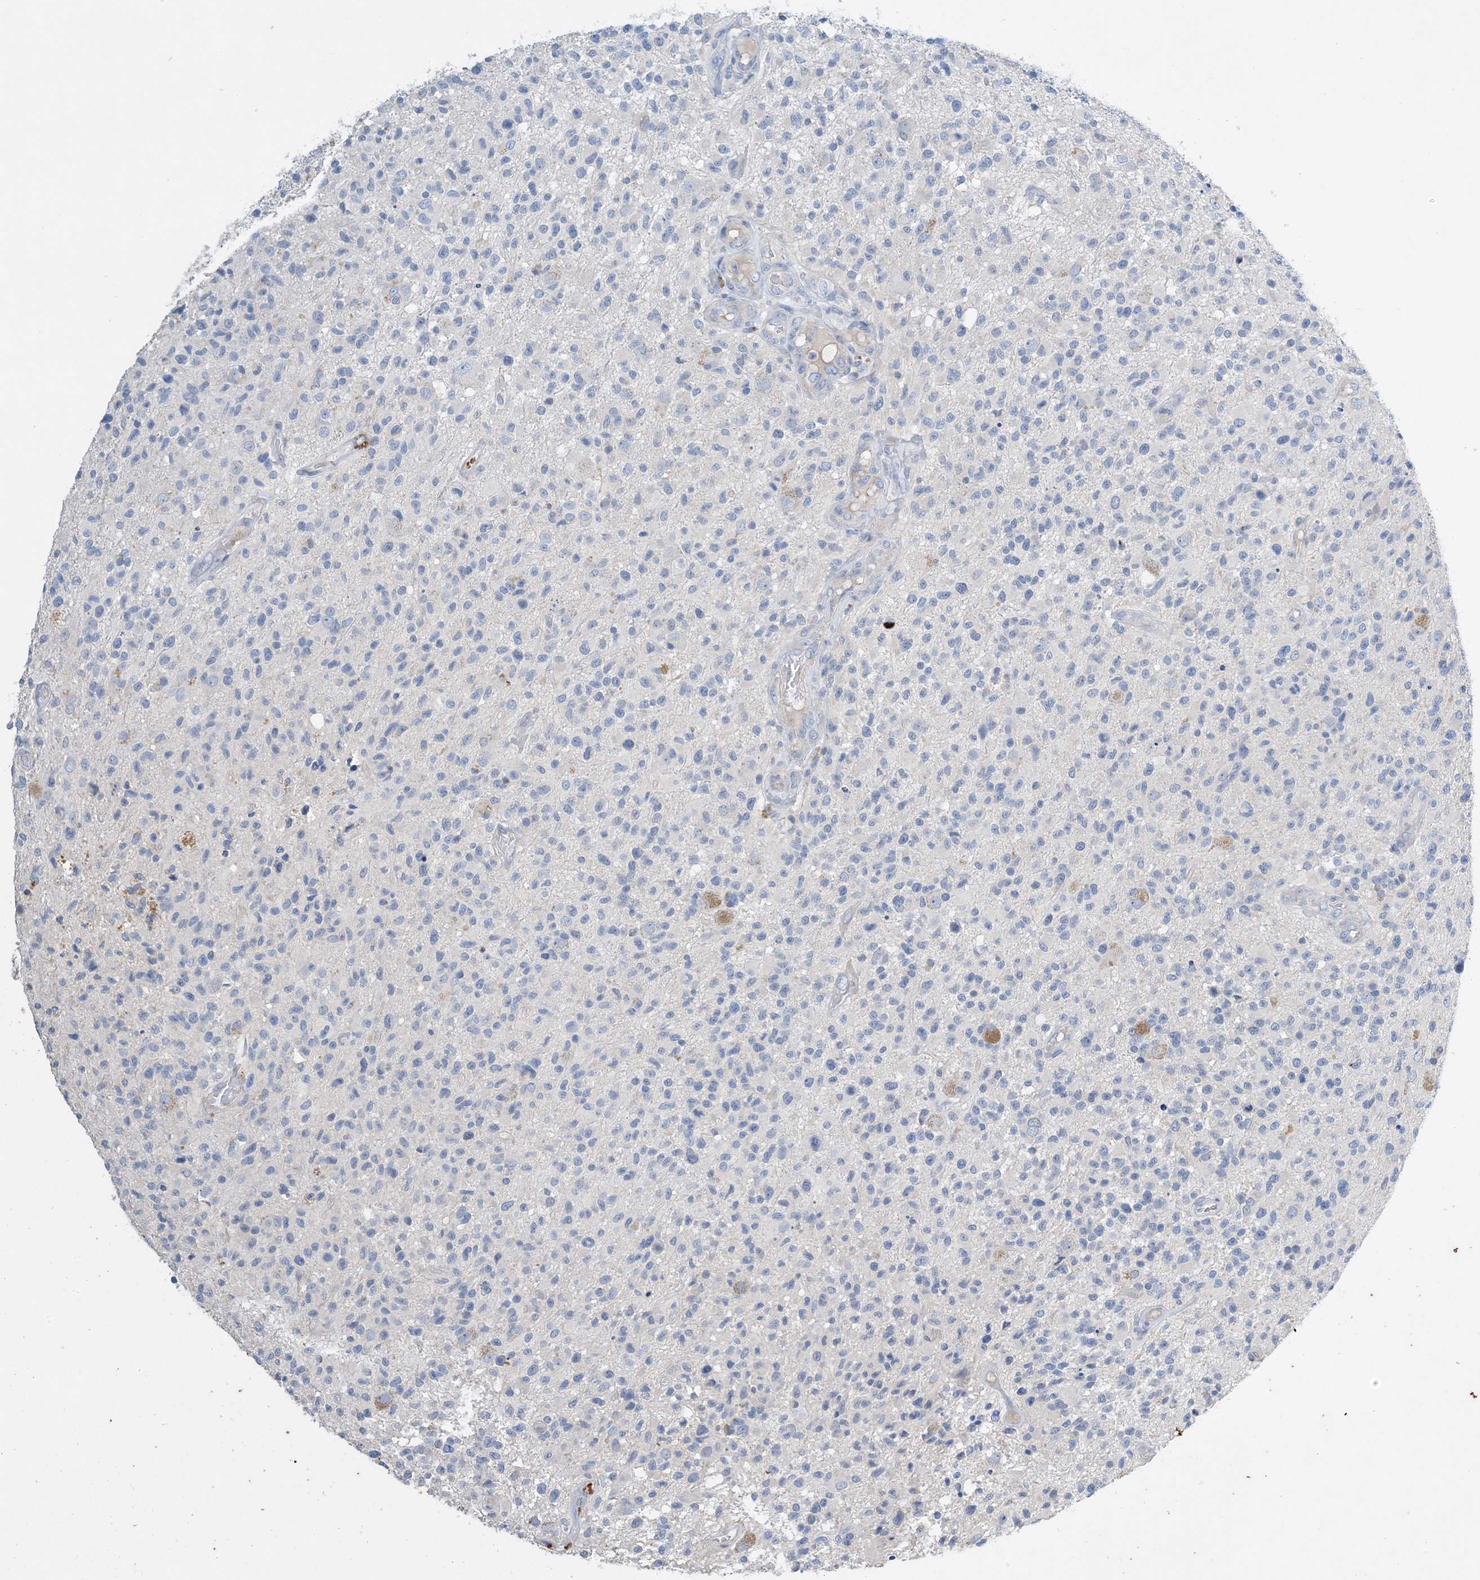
{"staining": {"intensity": "negative", "quantity": "none", "location": "none"}, "tissue": "glioma", "cell_type": "Tumor cells", "image_type": "cancer", "snomed": [{"axis": "morphology", "description": "Glioma, malignant, High grade"}, {"axis": "morphology", "description": "Glioblastoma, NOS"}, {"axis": "topography", "description": "Brain"}], "caption": "IHC of human glioblastoma demonstrates no expression in tumor cells.", "gene": "KPRP", "patient": {"sex": "male", "age": 60}}